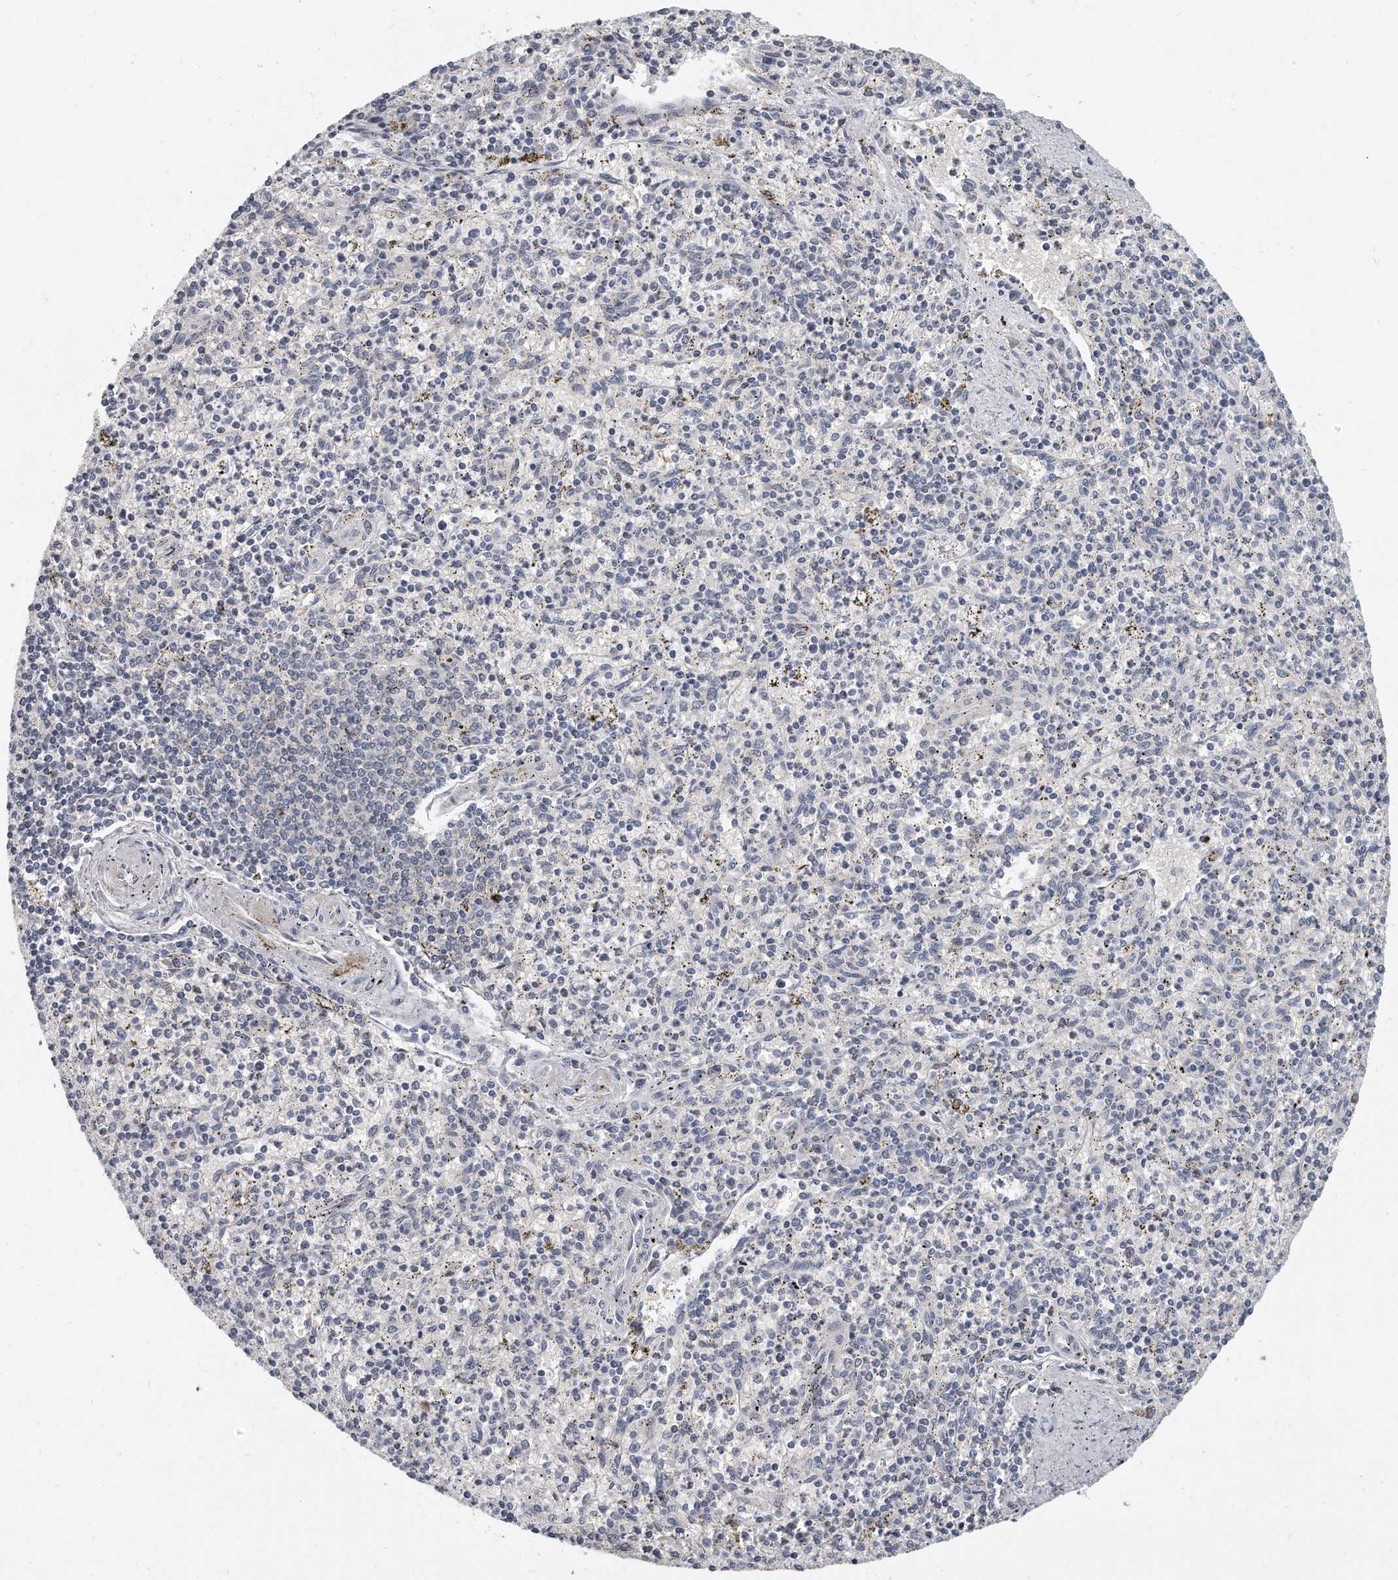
{"staining": {"intensity": "negative", "quantity": "none", "location": "none"}, "tissue": "spleen", "cell_type": "Cells in red pulp", "image_type": "normal", "snomed": [{"axis": "morphology", "description": "Normal tissue, NOS"}, {"axis": "topography", "description": "Spleen"}], "caption": "This is an IHC micrograph of normal human spleen. There is no expression in cells in red pulp.", "gene": "PLEKHA6", "patient": {"sex": "male", "age": 72}}